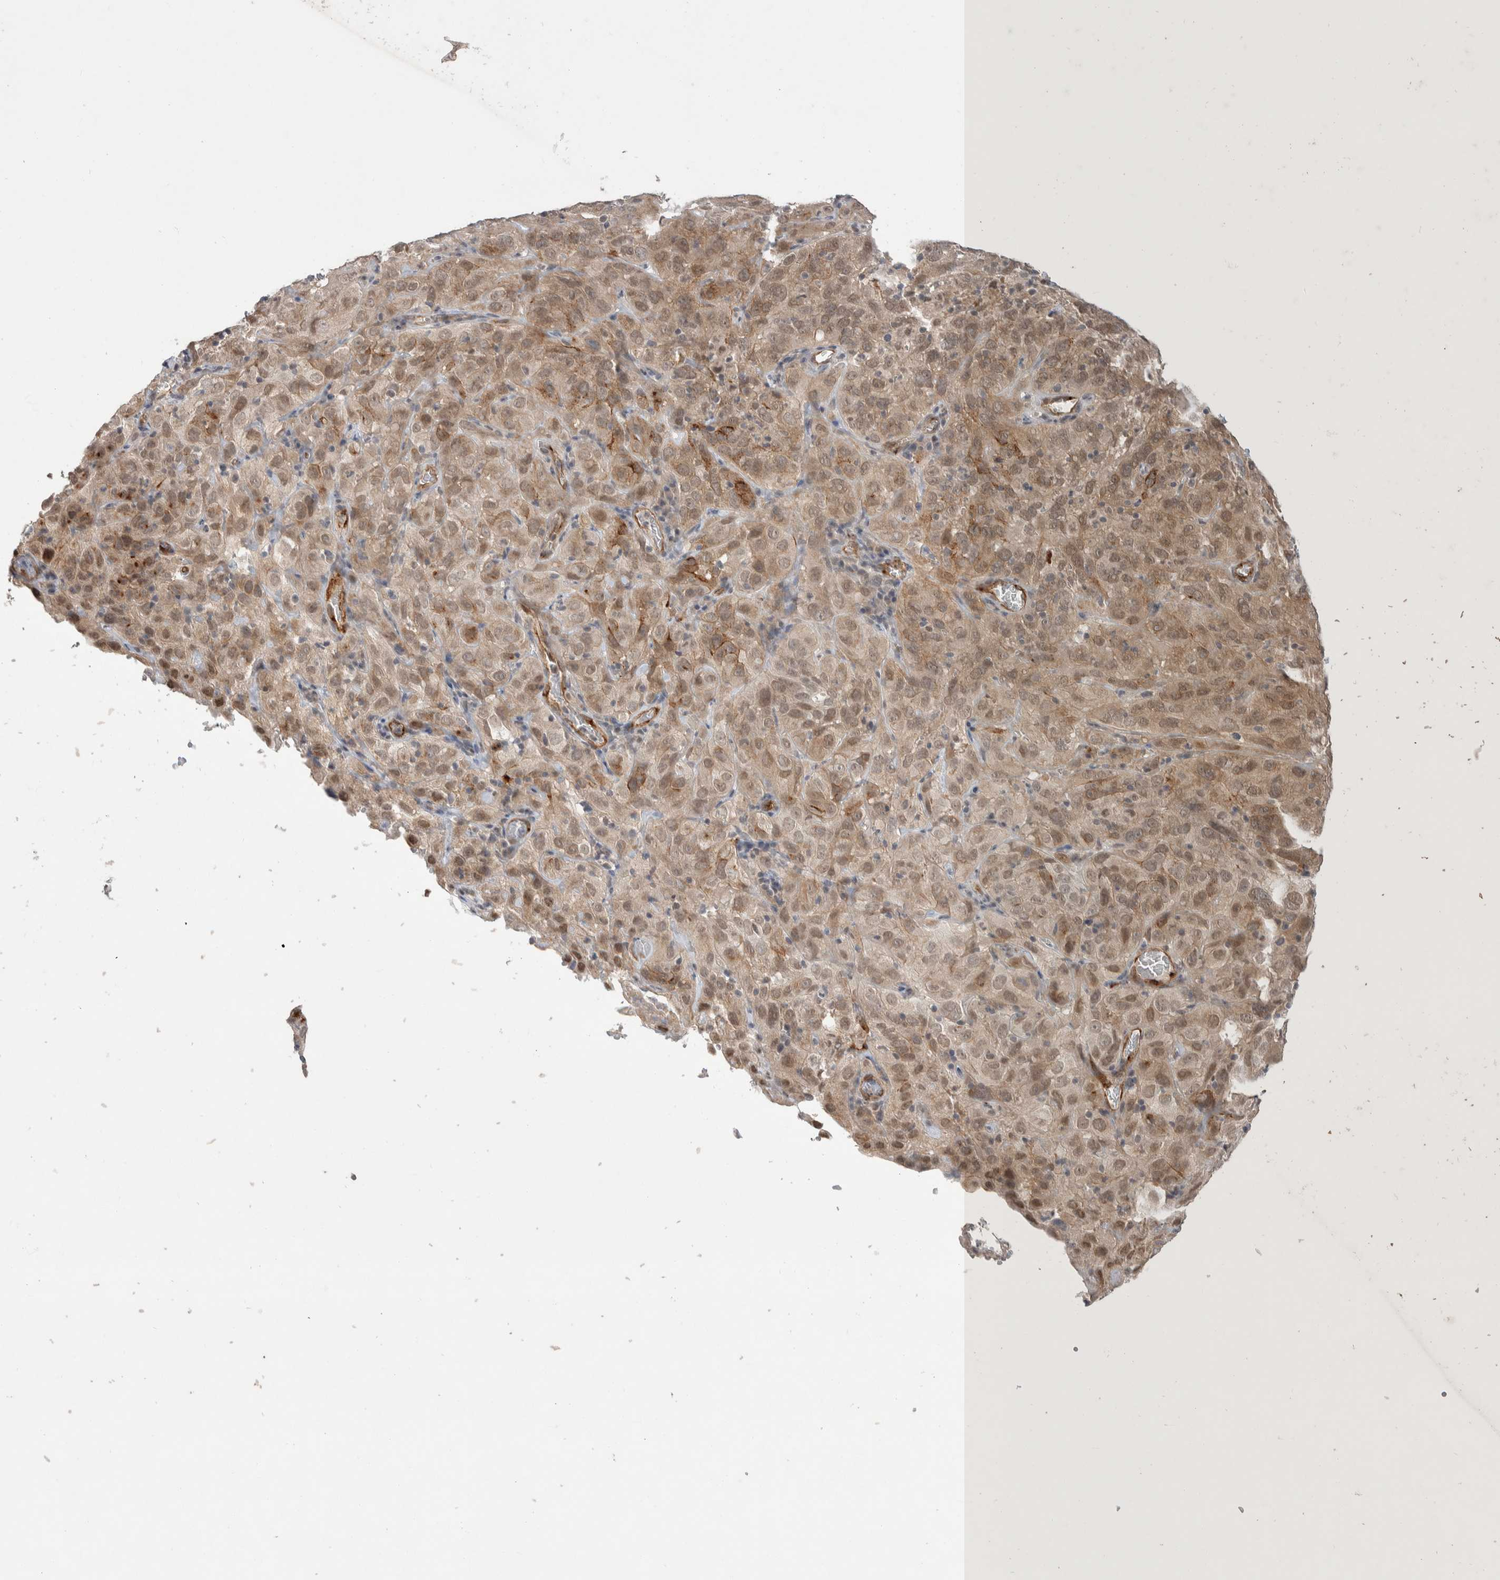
{"staining": {"intensity": "moderate", "quantity": "25%-75%", "location": "cytoplasmic/membranous,nuclear"}, "tissue": "cervical cancer", "cell_type": "Tumor cells", "image_type": "cancer", "snomed": [{"axis": "morphology", "description": "Squamous cell carcinoma, NOS"}, {"axis": "topography", "description": "Cervix"}], "caption": "Human squamous cell carcinoma (cervical) stained for a protein (brown) shows moderate cytoplasmic/membranous and nuclear positive positivity in approximately 25%-75% of tumor cells.", "gene": "ZNF704", "patient": {"sex": "female", "age": 32}}